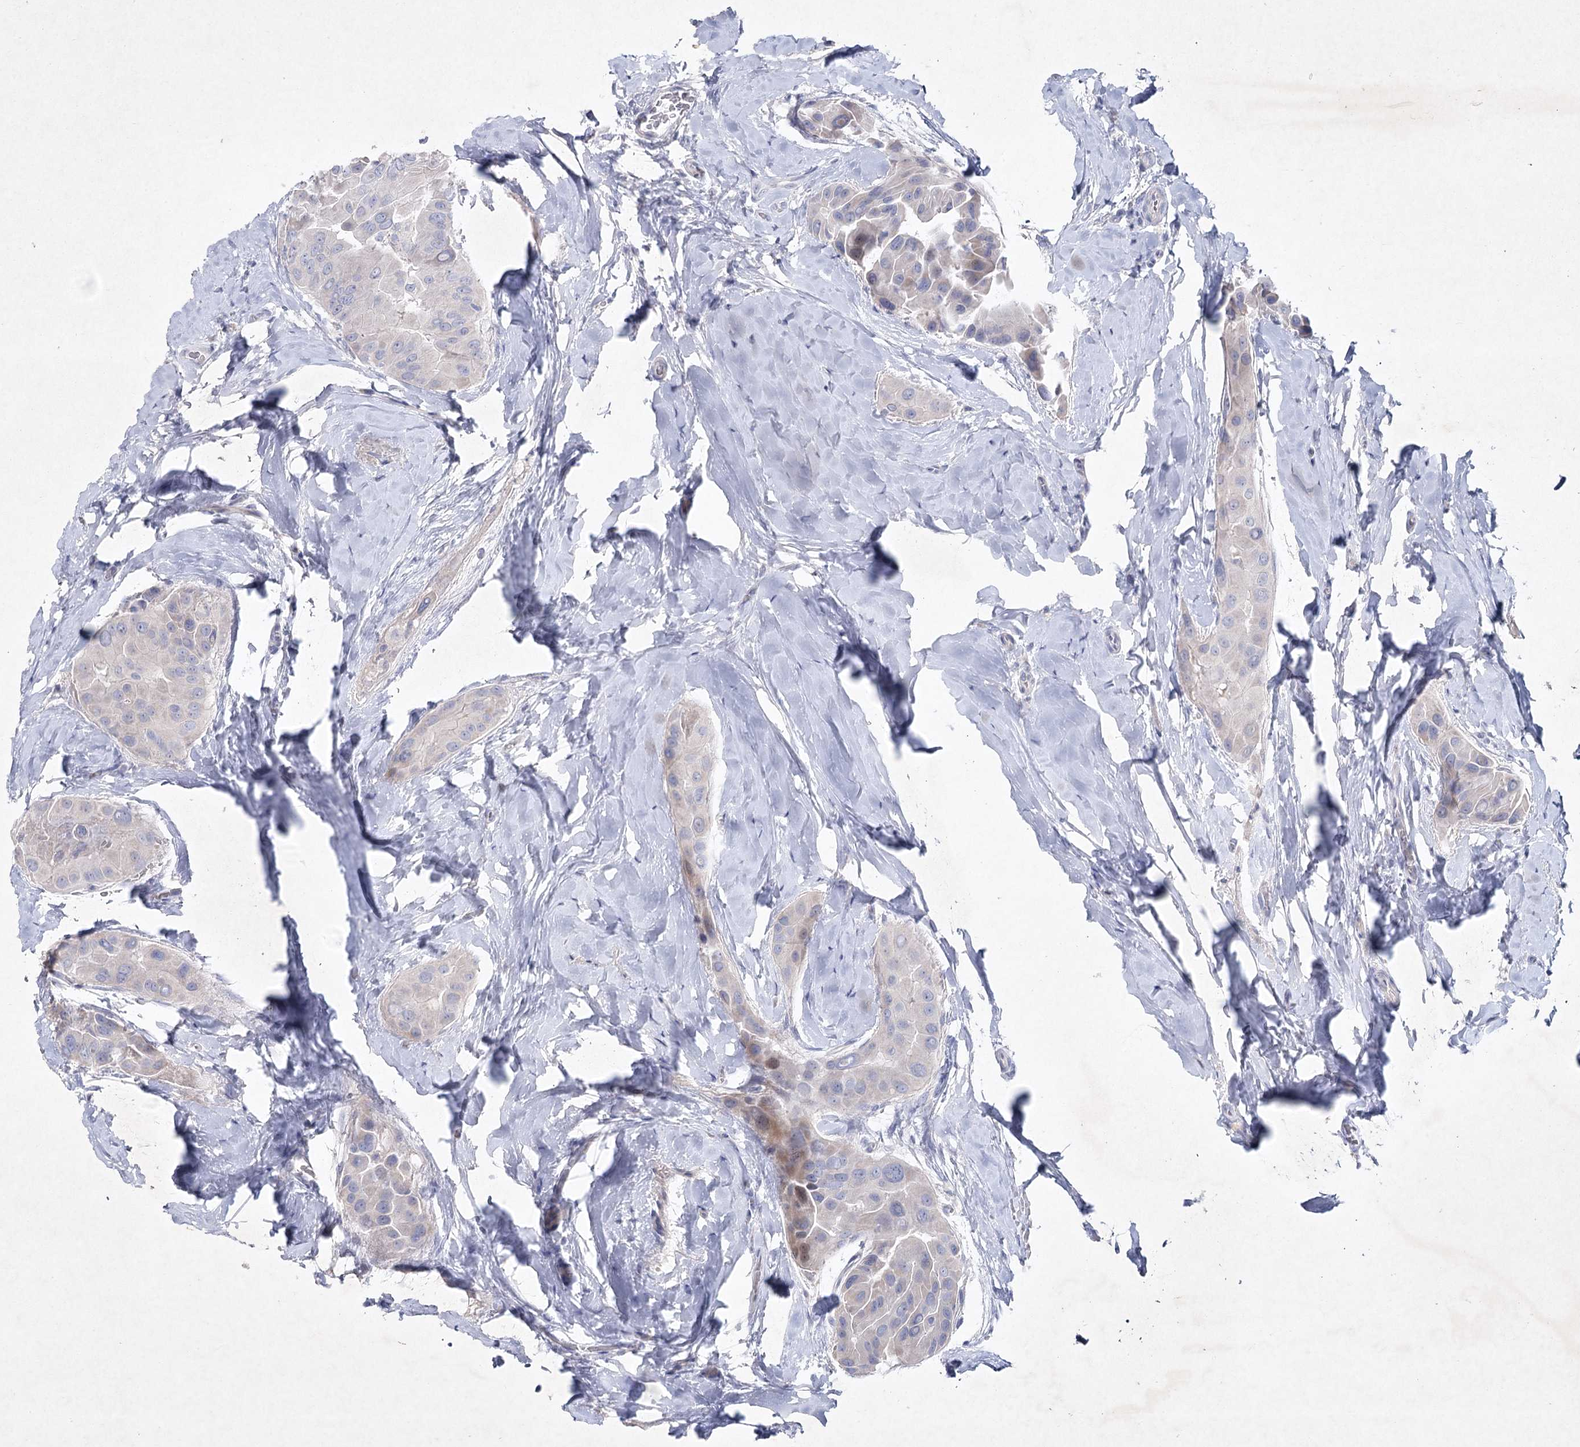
{"staining": {"intensity": "weak", "quantity": "<25%", "location": "cytoplasmic/membranous"}, "tissue": "thyroid cancer", "cell_type": "Tumor cells", "image_type": "cancer", "snomed": [{"axis": "morphology", "description": "Papillary adenocarcinoma, NOS"}, {"axis": "topography", "description": "Thyroid gland"}], "caption": "High magnification brightfield microscopy of thyroid papillary adenocarcinoma stained with DAB (3,3'-diaminobenzidine) (brown) and counterstained with hematoxylin (blue): tumor cells show no significant staining. (Stains: DAB (3,3'-diaminobenzidine) immunohistochemistry with hematoxylin counter stain, Microscopy: brightfield microscopy at high magnification).", "gene": "MAP3K13", "patient": {"sex": "male", "age": 33}}